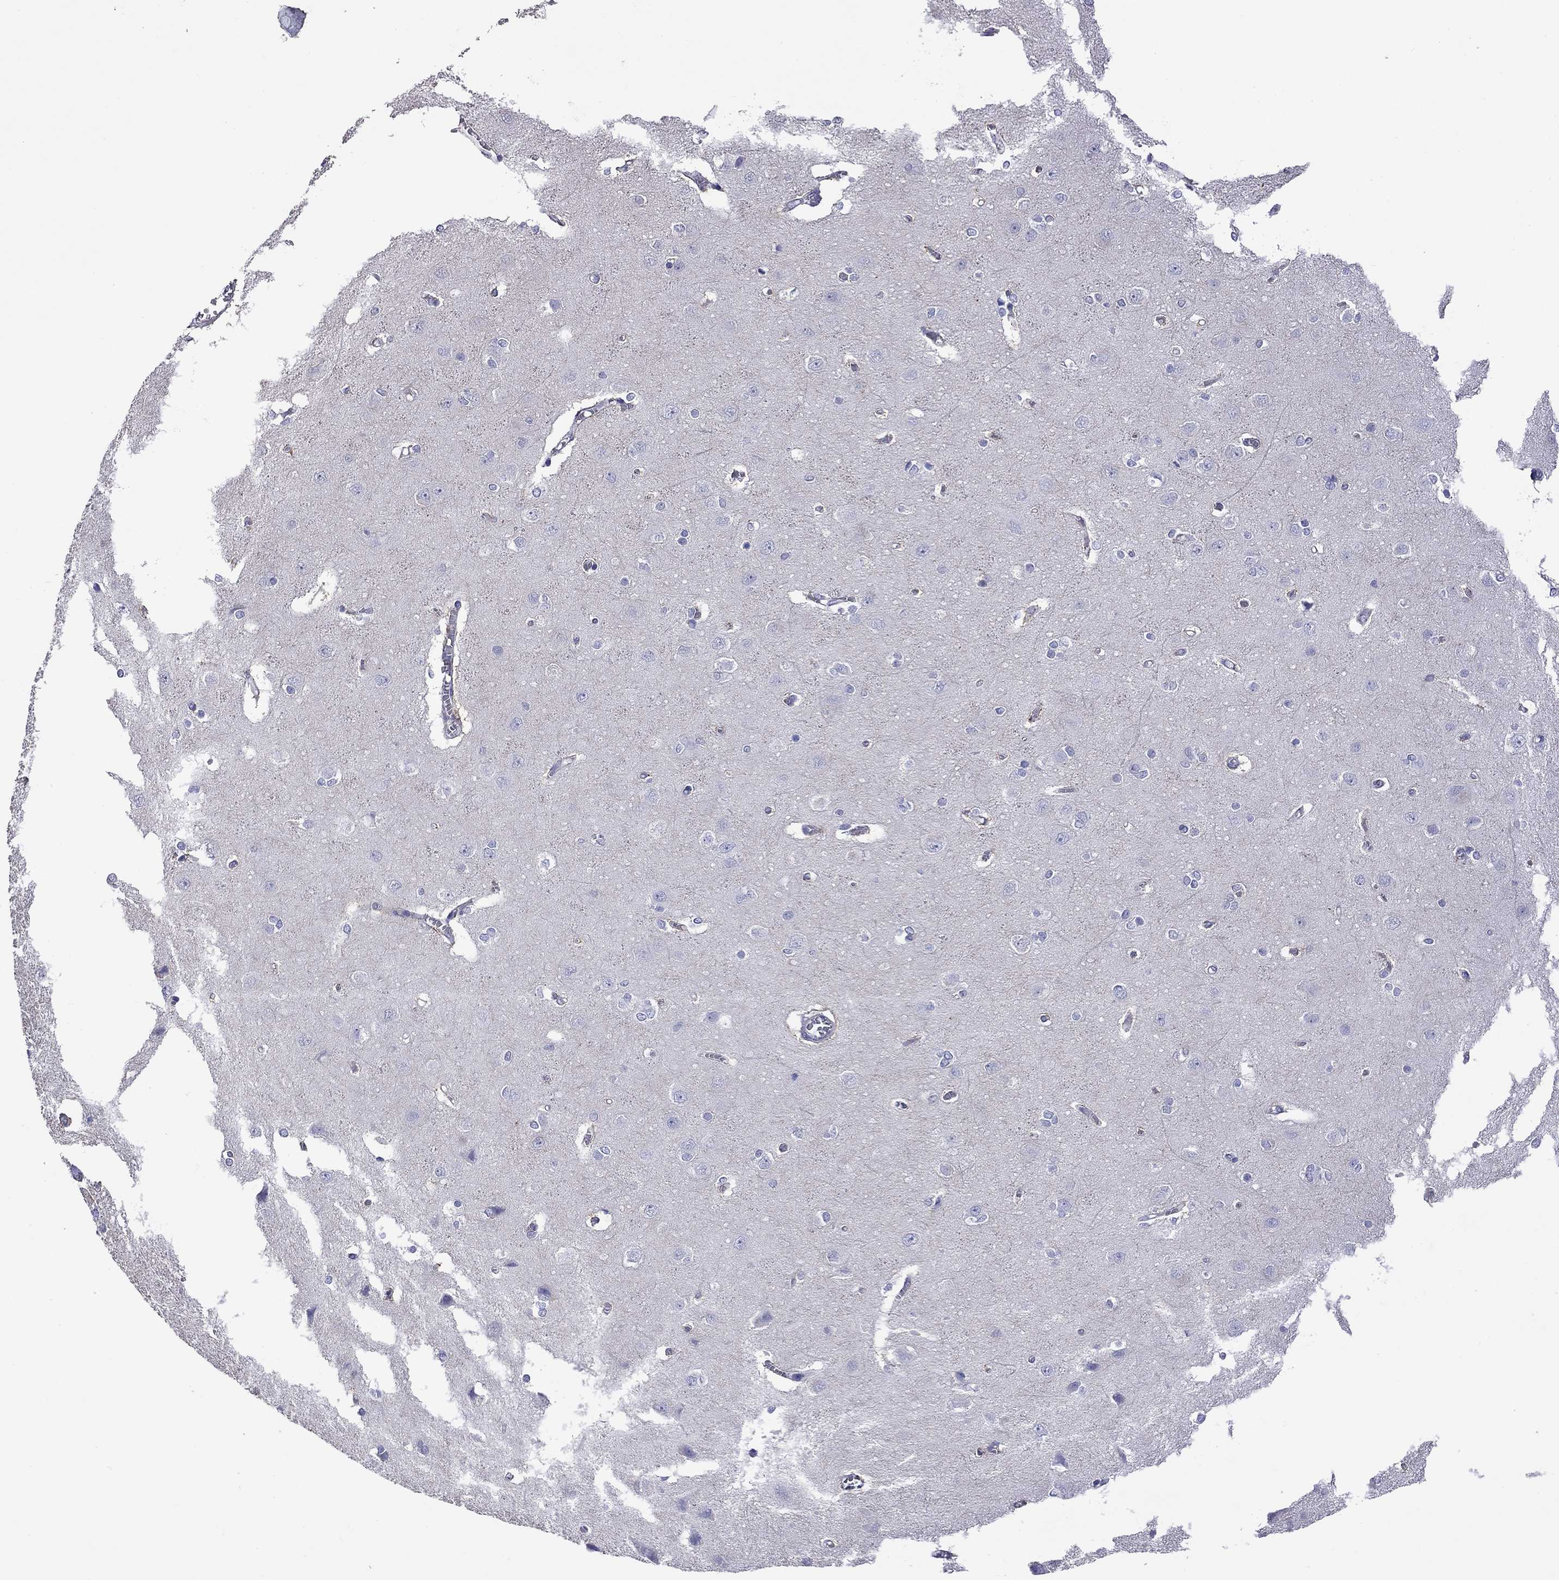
{"staining": {"intensity": "moderate", "quantity": "<25%", "location": "cytoplasmic/membranous"}, "tissue": "cerebral cortex", "cell_type": "Endothelial cells", "image_type": "normal", "snomed": [{"axis": "morphology", "description": "Normal tissue, NOS"}, {"axis": "topography", "description": "Cerebral cortex"}], "caption": "Cerebral cortex stained with immunohistochemistry displays moderate cytoplasmic/membranous staining in about <25% of endothelial cells. Immunohistochemistry stains the protein of interest in brown and the nuclei are stained blue.", "gene": "KIAA2012", "patient": {"sex": "male", "age": 37}}